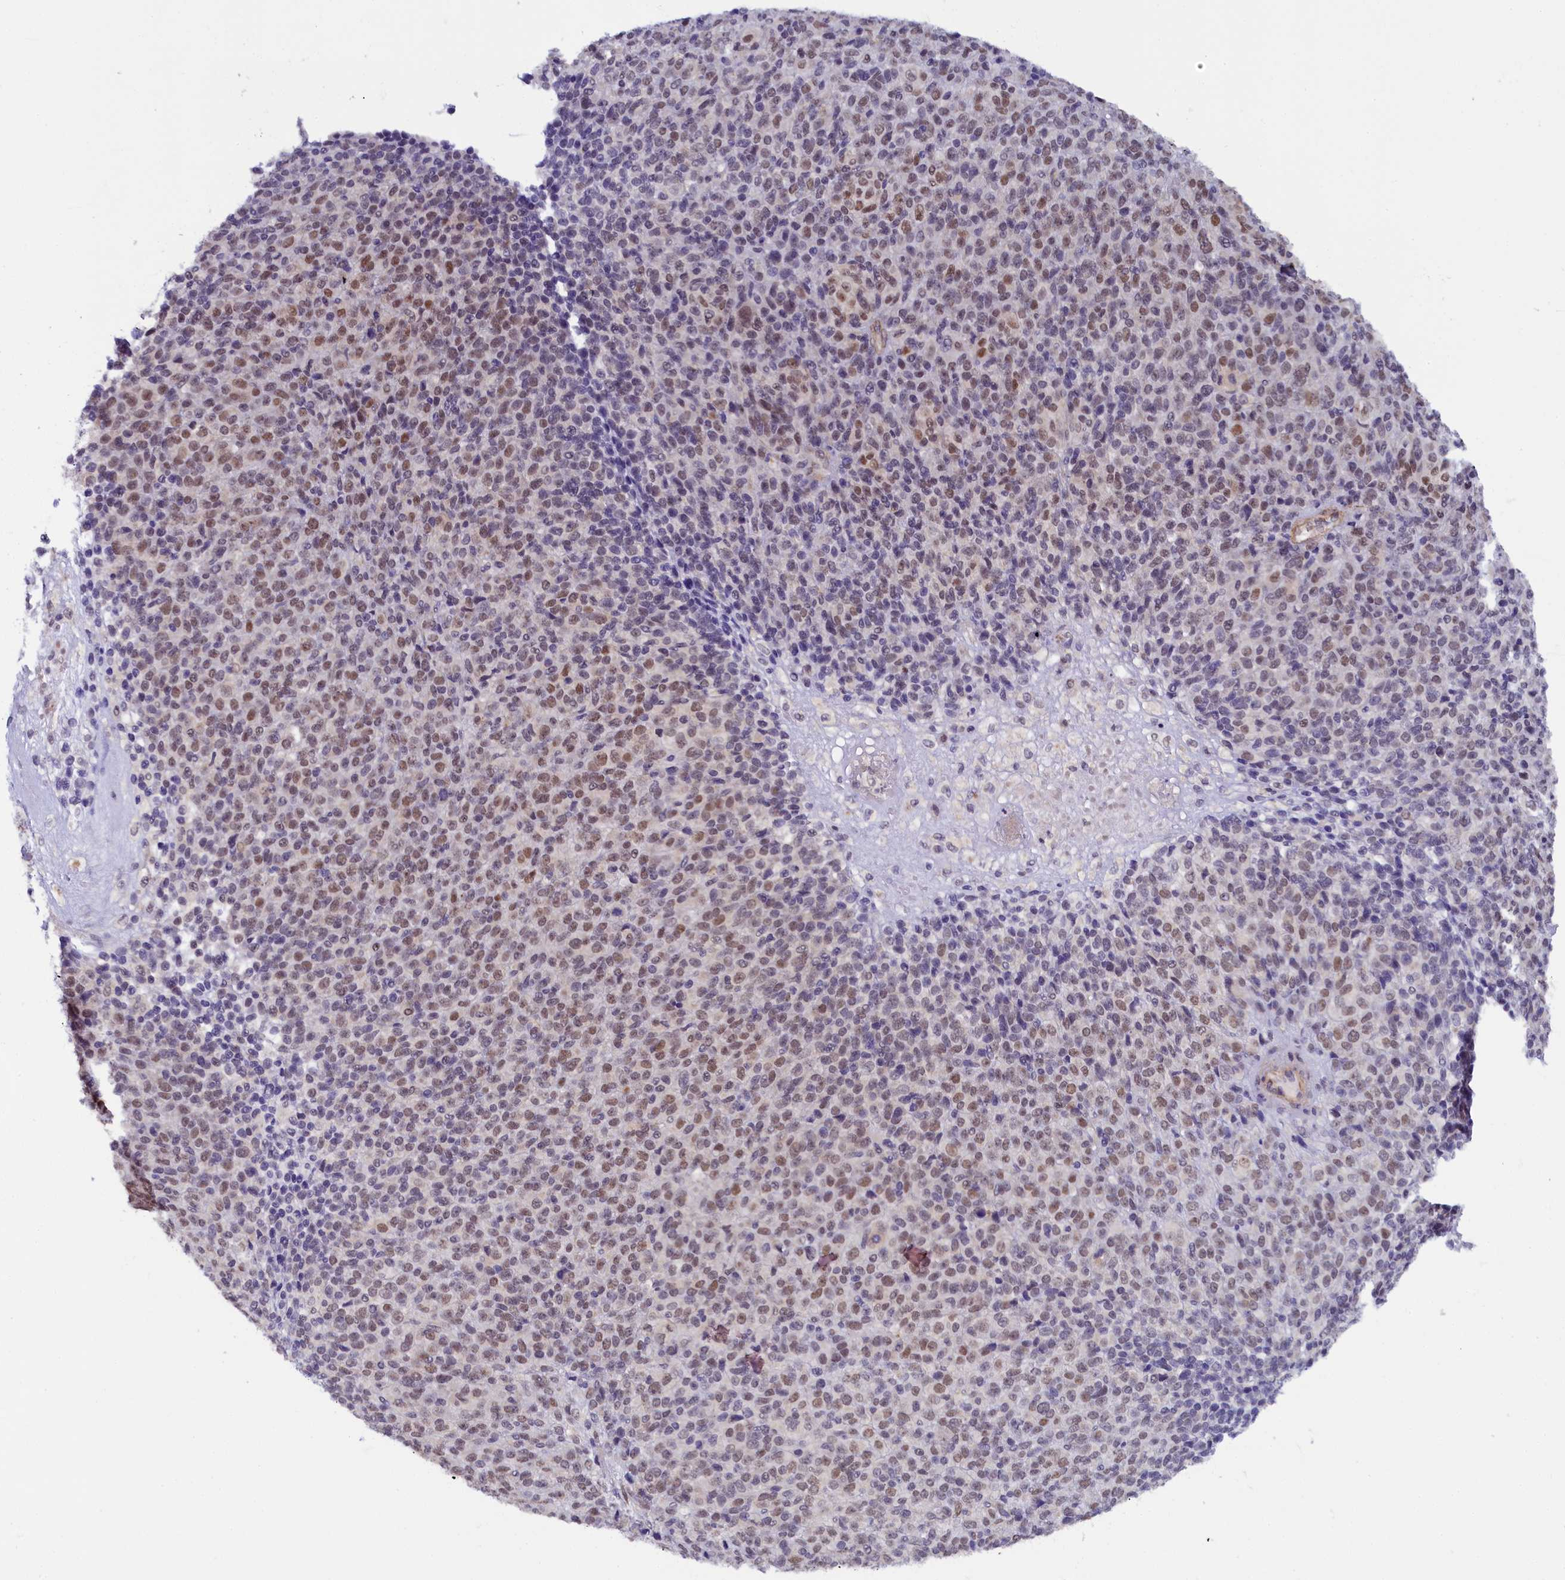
{"staining": {"intensity": "moderate", "quantity": "25%-75%", "location": "nuclear"}, "tissue": "melanoma", "cell_type": "Tumor cells", "image_type": "cancer", "snomed": [{"axis": "morphology", "description": "Malignant melanoma, Metastatic site"}, {"axis": "topography", "description": "Brain"}], "caption": "Tumor cells reveal medium levels of moderate nuclear expression in approximately 25%-75% of cells in malignant melanoma (metastatic site).", "gene": "INTS14", "patient": {"sex": "female", "age": 56}}